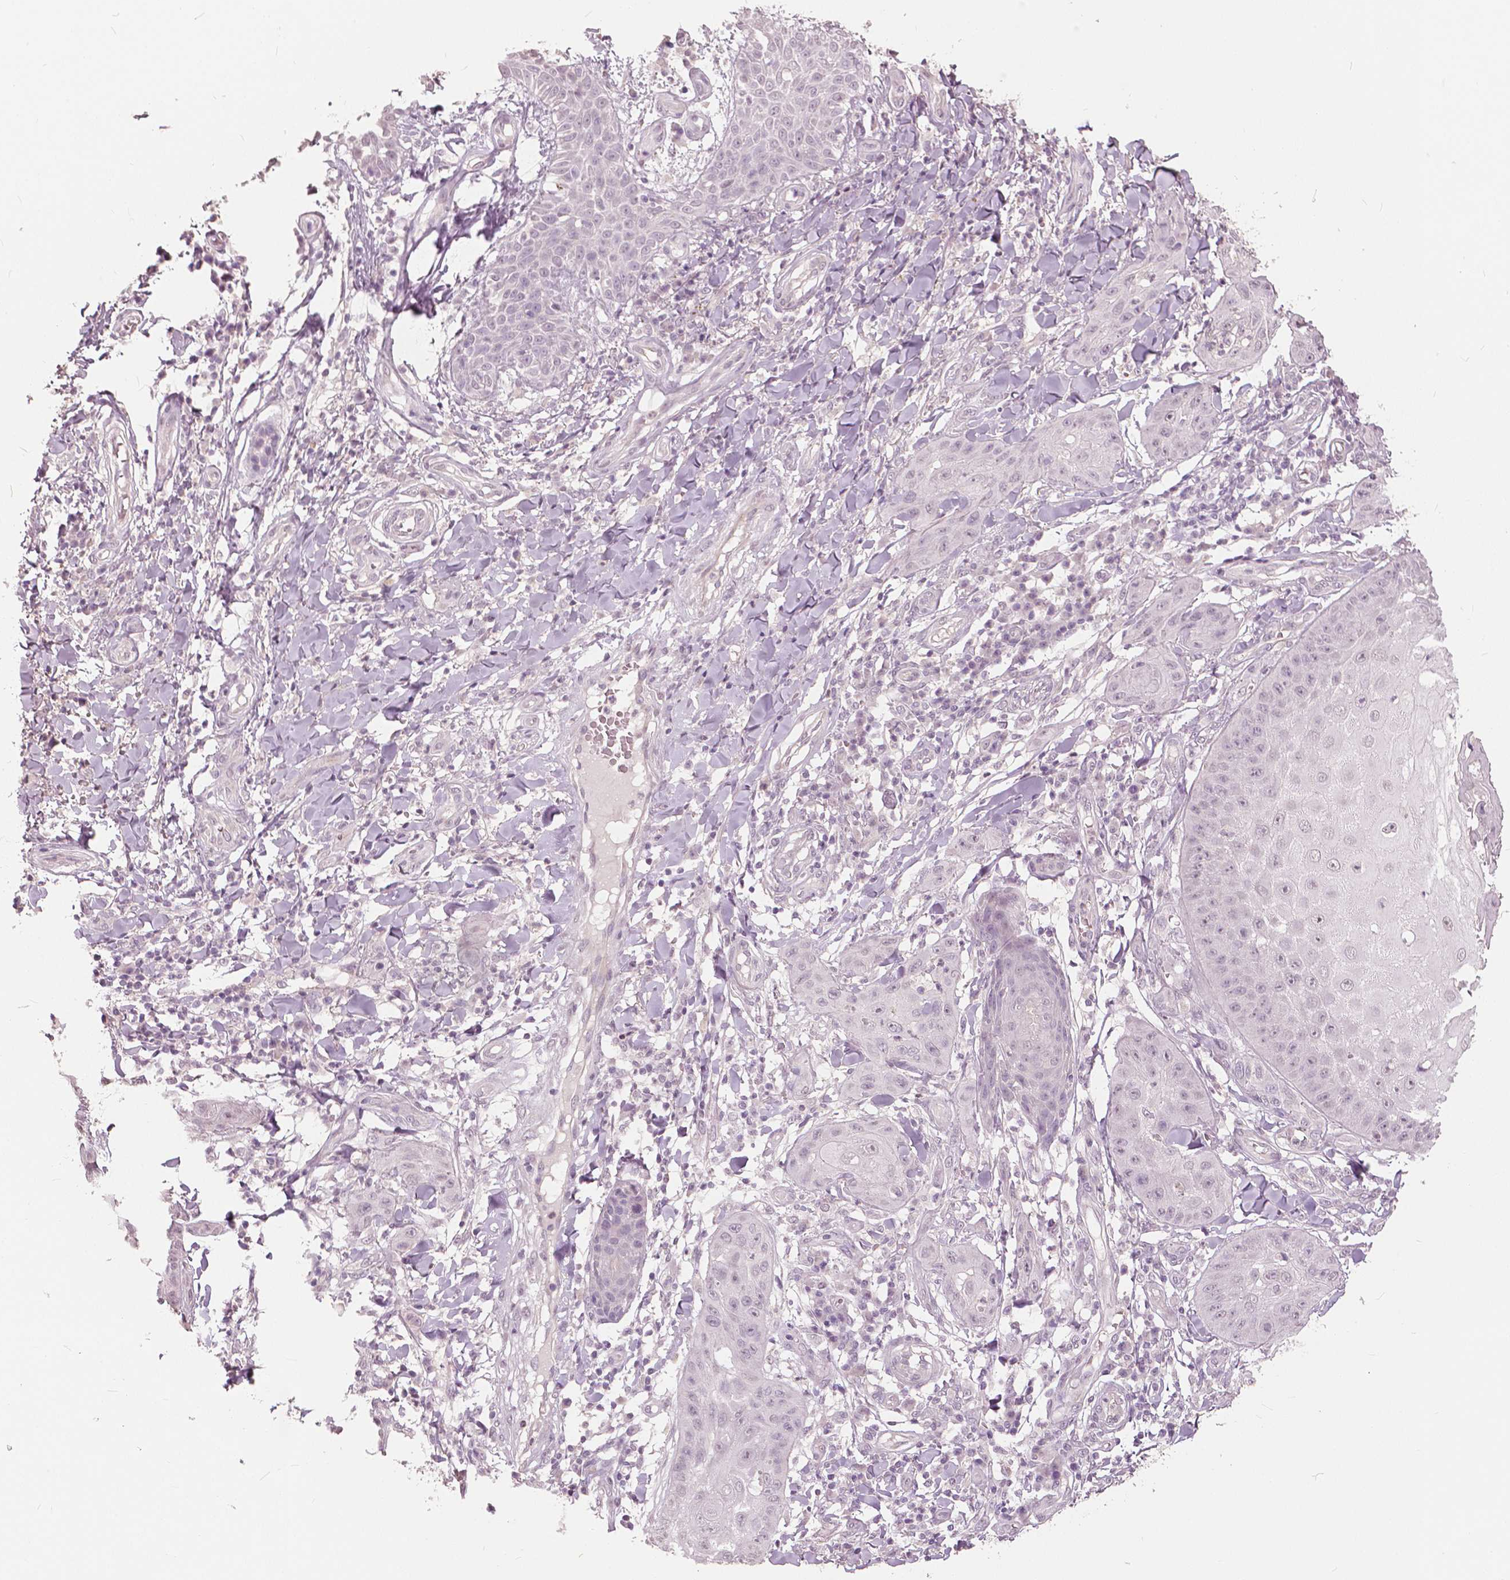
{"staining": {"intensity": "negative", "quantity": "none", "location": "none"}, "tissue": "skin cancer", "cell_type": "Tumor cells", "image_type": "cancer", "snomed": [{"axis": "morphology", "description": "Squamous cell carcinoma, NOS"}, {"axis": "topography", "description": "Skin"}], "caption": "Photomicrograph shows no significant protein staining in tumor cells of skin cancer (squamous cell carcinoma).", "gene": "NANOG", "patient": {"sex": "male", "age": 70}}